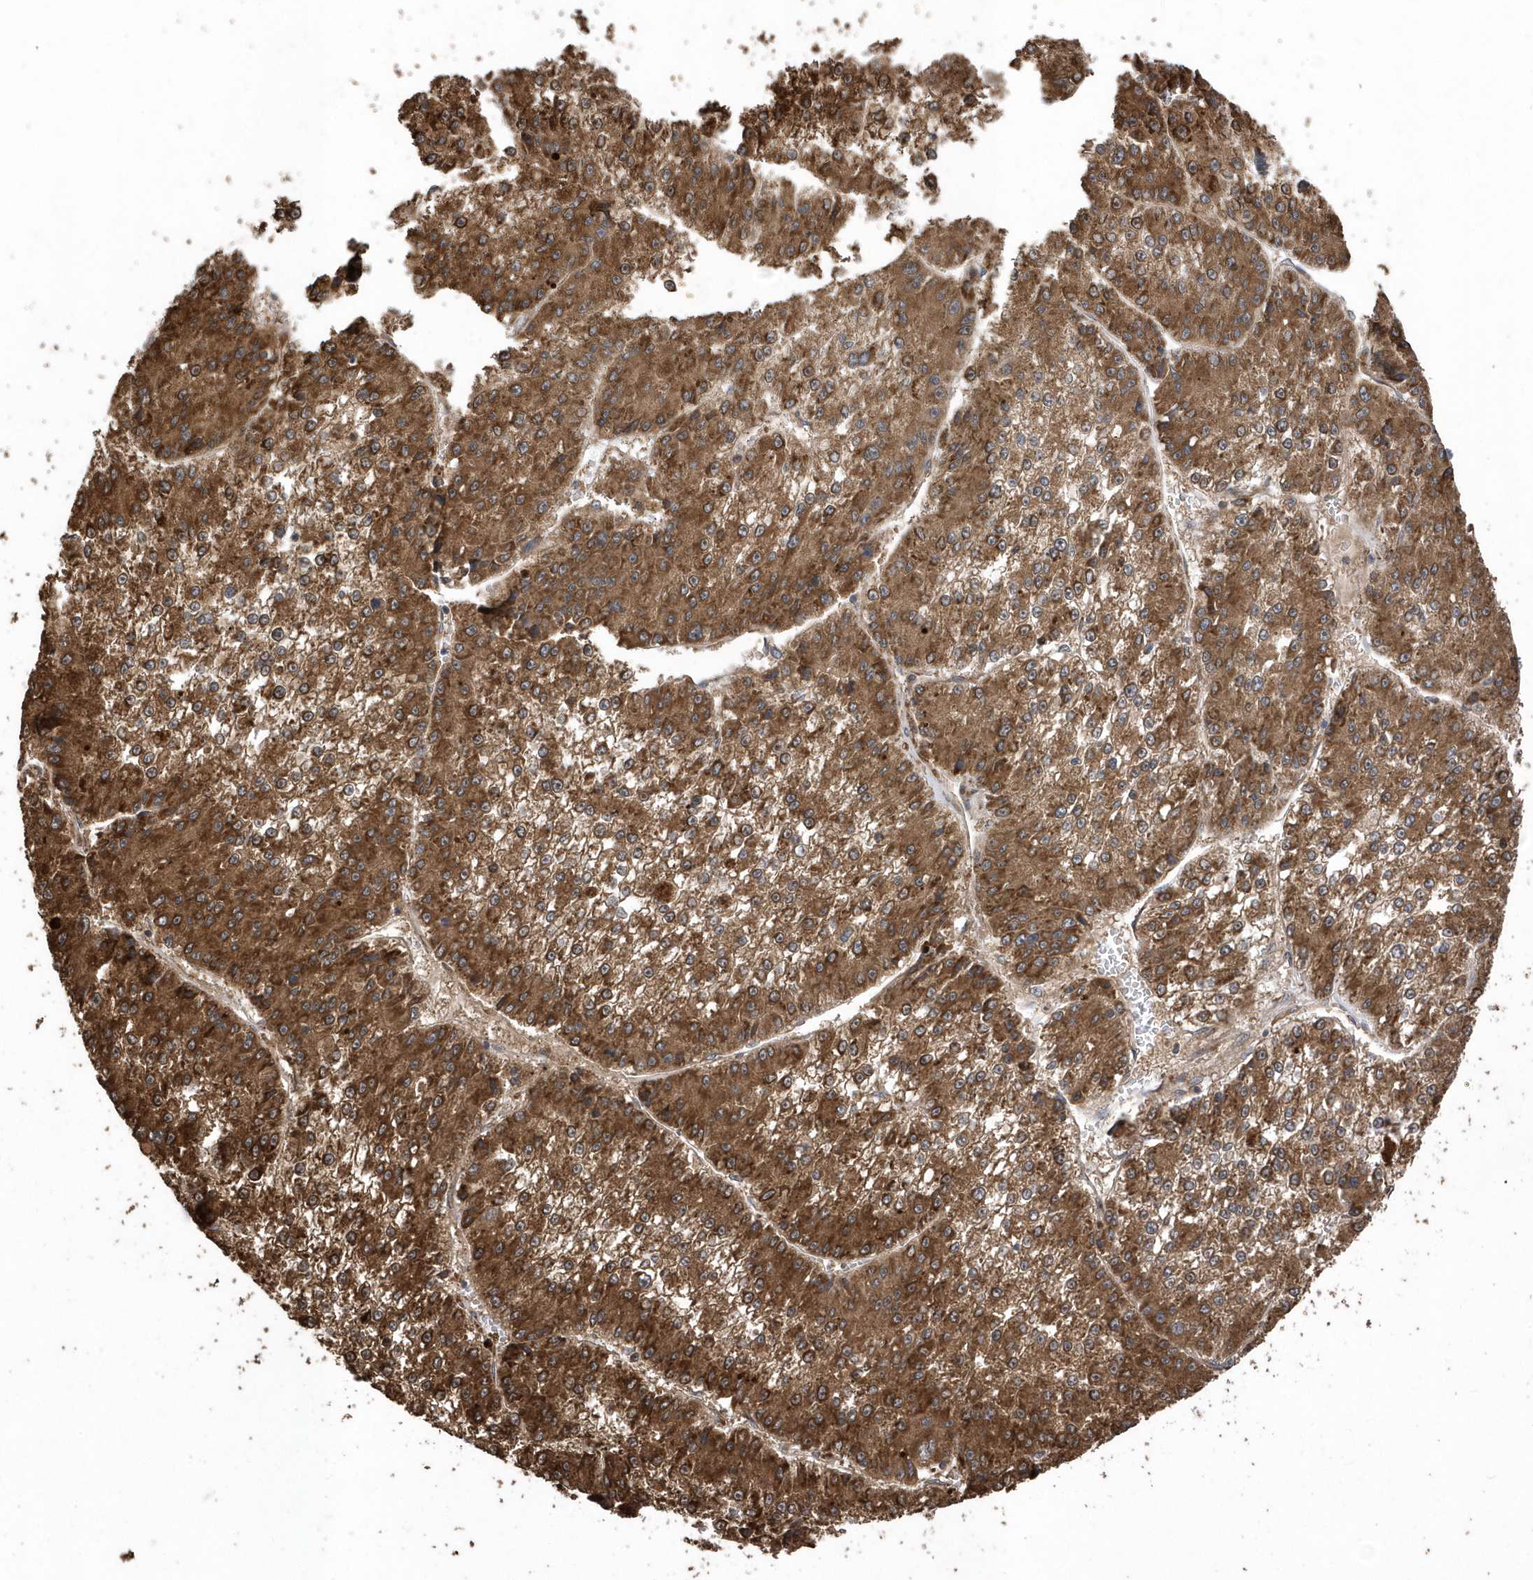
{"staining": {"intensity": "strong", "quantity": ">75%", "location": "cytoplasmic/membranous"}, "tissue": "liver cancer", "cell_type": "Tumor cells", "image_type": "cancer", "snomed": [{"axis": "morphology", "description": "Carcinoma, Hepatocellular, NOS"}, {"axis": "topography", "description": "Liver"}], "caption": "Hepatocellular carcinoma (liver) tissue shows strong cytoplasmic/membranous staining in approximately >75% of tumor cells", "gene": "WASHC5", "patient": {"sex": "female", "age": 73}}